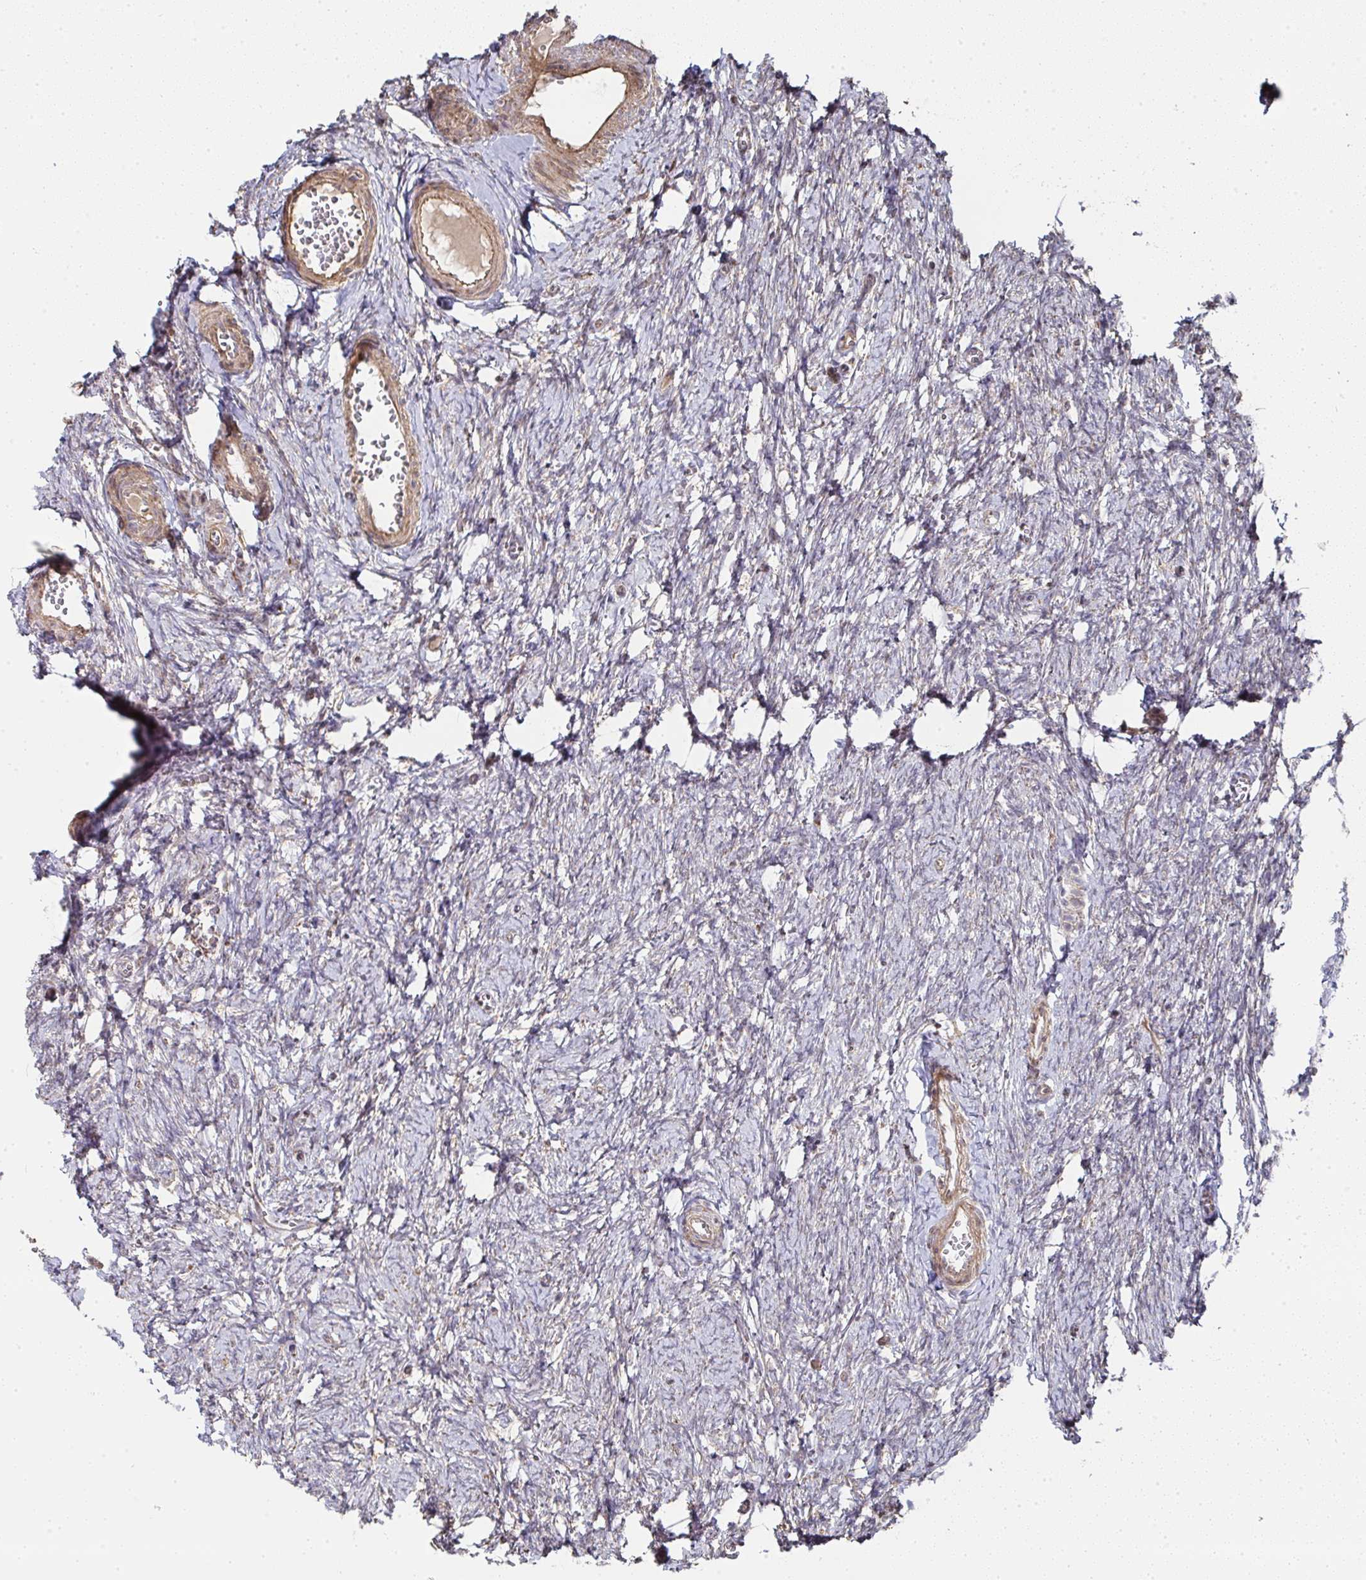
{"staining": {"intensity": "negative", "quantity": "none", "location": "none"}, "tissue": "ovary", "cell_type": "Ovarian stroma cells", "image_type": "normal", "snomed": [{"axis": "morphology", "description": "Normal tissue, NOS"}, {"axis": "topography", "description": "Ovary"}], "caption": "The immunohistochemistry image has no significant staining in ovarian stroma cells of ovary.", "gene": "AGTPBP1", "patient": {"sex": "female", "age": 41}}